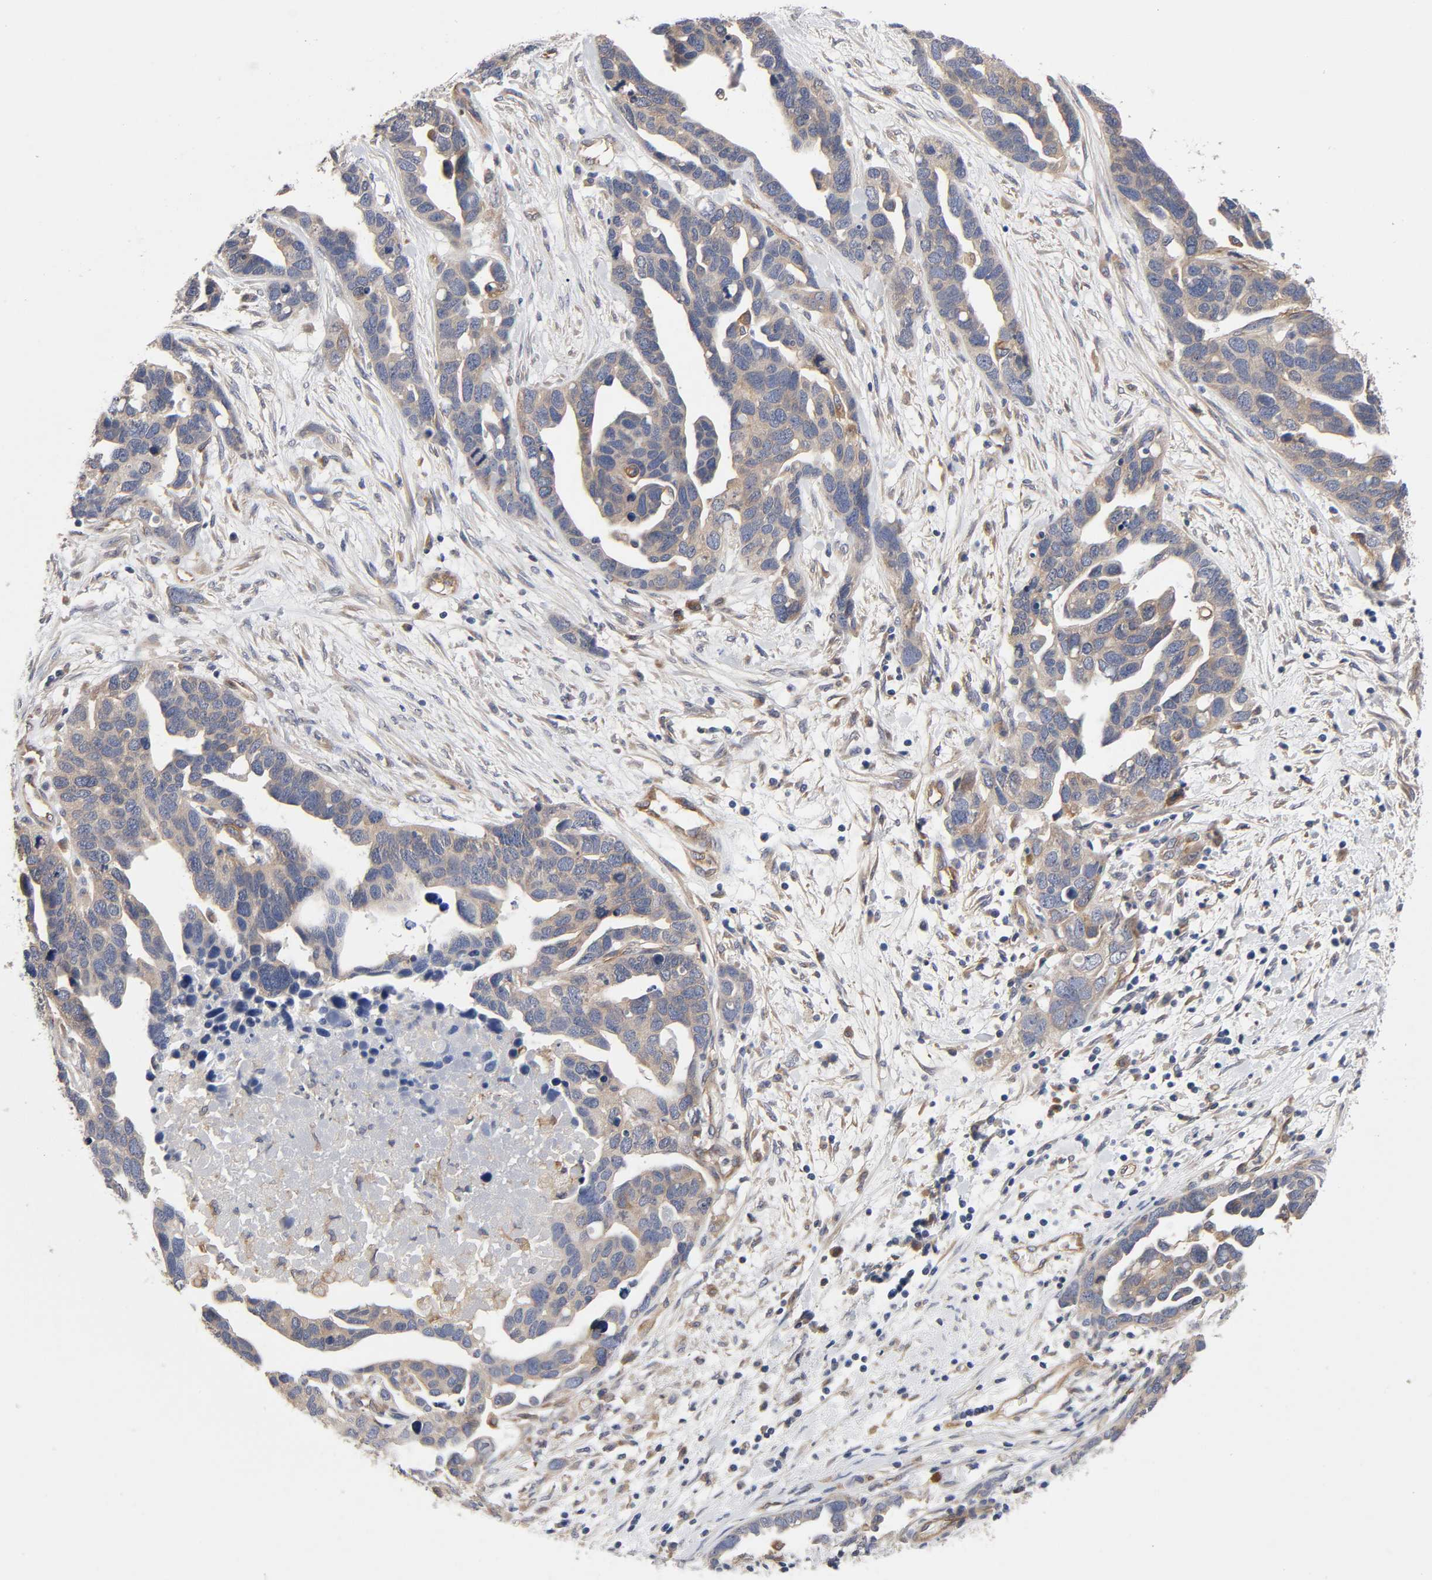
{"staining": {"intensity": "weak", "quantity": "<25%", "location": "cytoplasmic/membranous"}, "tissue": "ovarian cancer", "cell_type": "Tumor cells", "image_type": "cancer", "snomed": [{"axis": "morphology", "description": "Cystadenocarcinoma, serous, NOS"}, {"axis": "topography", "description": "Ovary"}], "caption": "Tumor cells show no significant positivity in ovarian cancer.", "gene": "RAB13", "patient": {"sex": "female", "age": 54}}